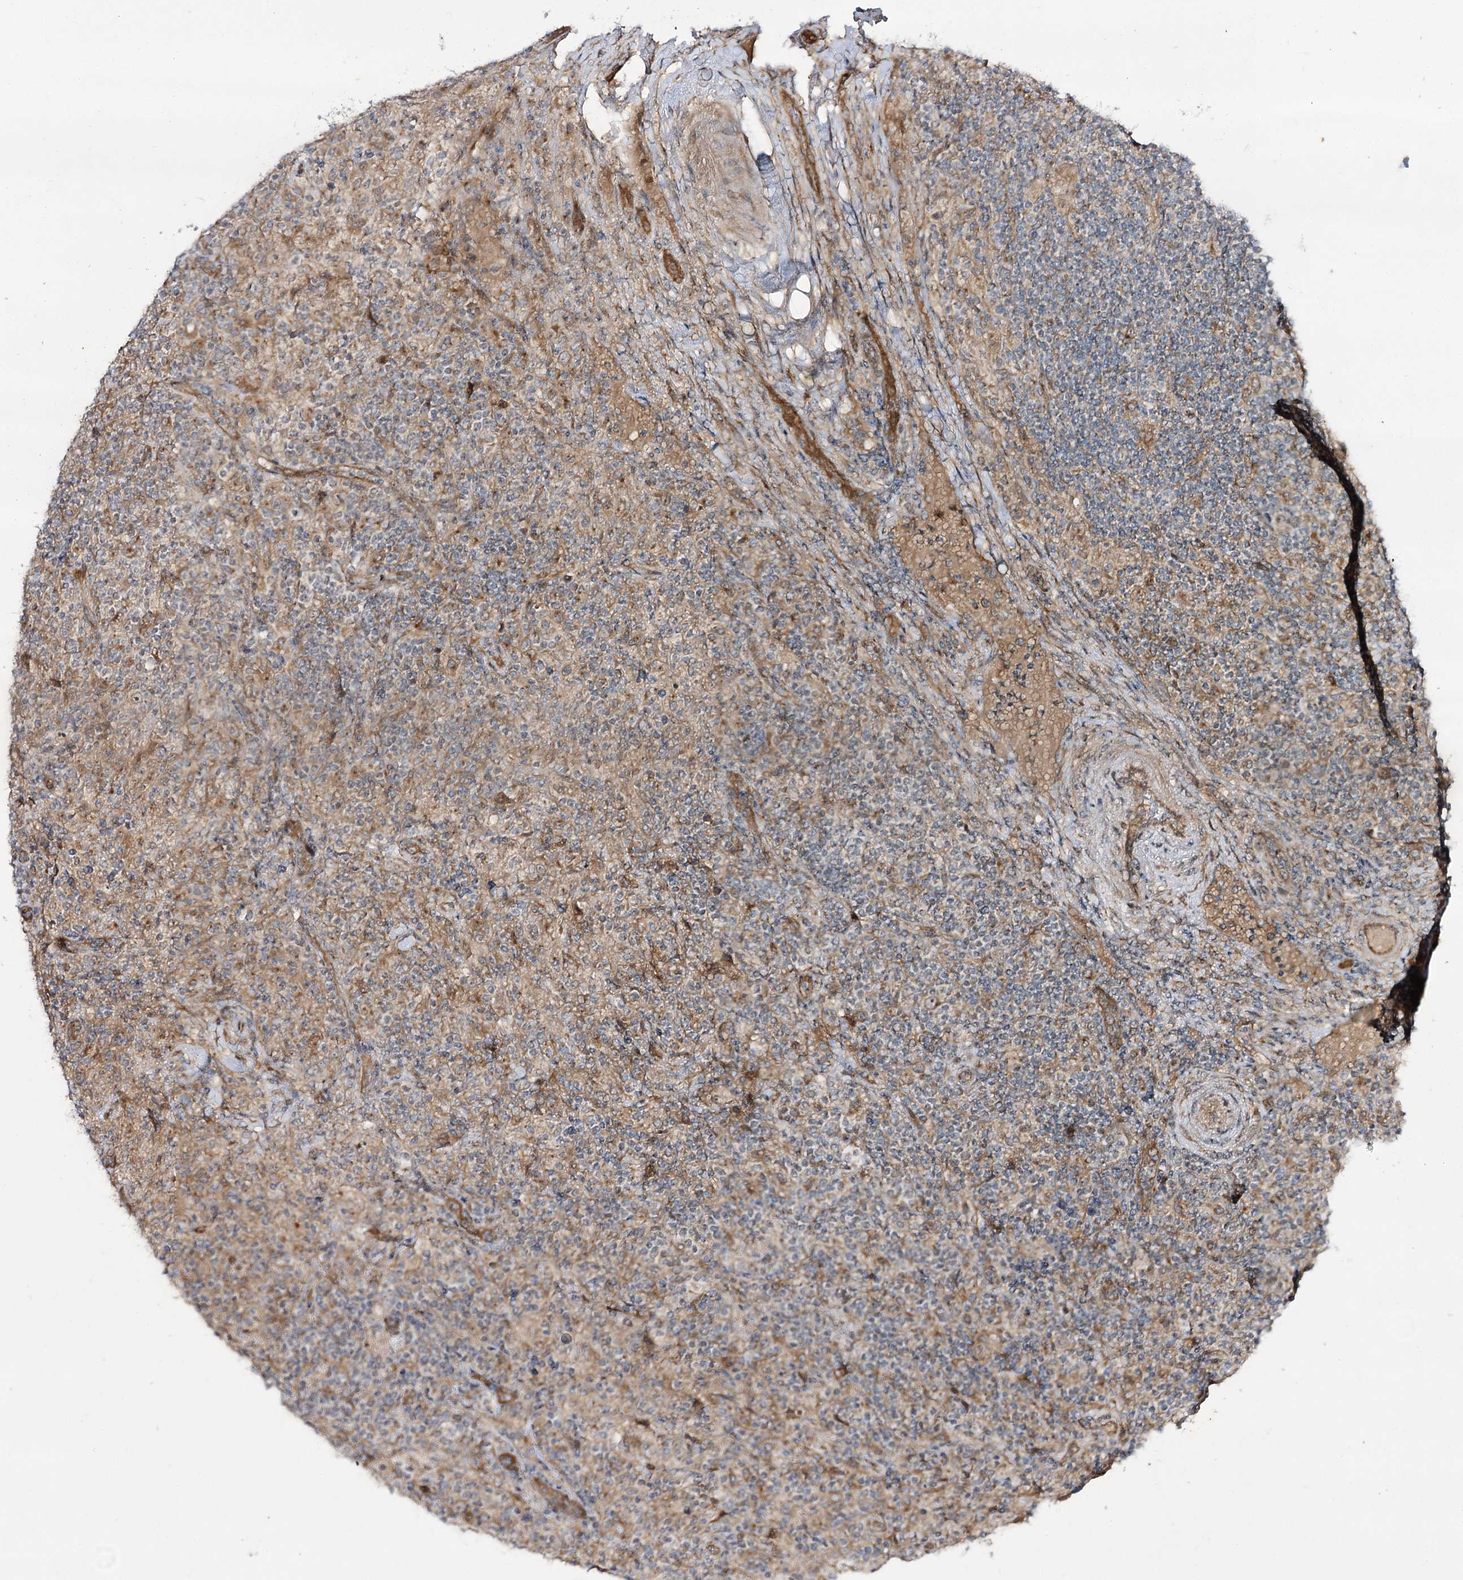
{"staining": {"intensity": "moderate", "quantity": ">75%", "location": "cytoplasmic/membranous,nuclear"}, "tissue": "lymphoma", "cell_type": "Tumor cells", "image_type": "cancer", "snomed": [{"axis": "morphology", "description": "Hodgkin's disease, NOS"}, {"axis": "topography", "description": "Lymph node"}], "caption": "This is a micrograph of immunohistochemistry (IHC) staining of lymphoma, which shows moderate positivity in the cytoplasmic/membranous and nuclear of tumor cells.", "gene": "C11orf80", "patient": {"sex": "male", "age": 70}}